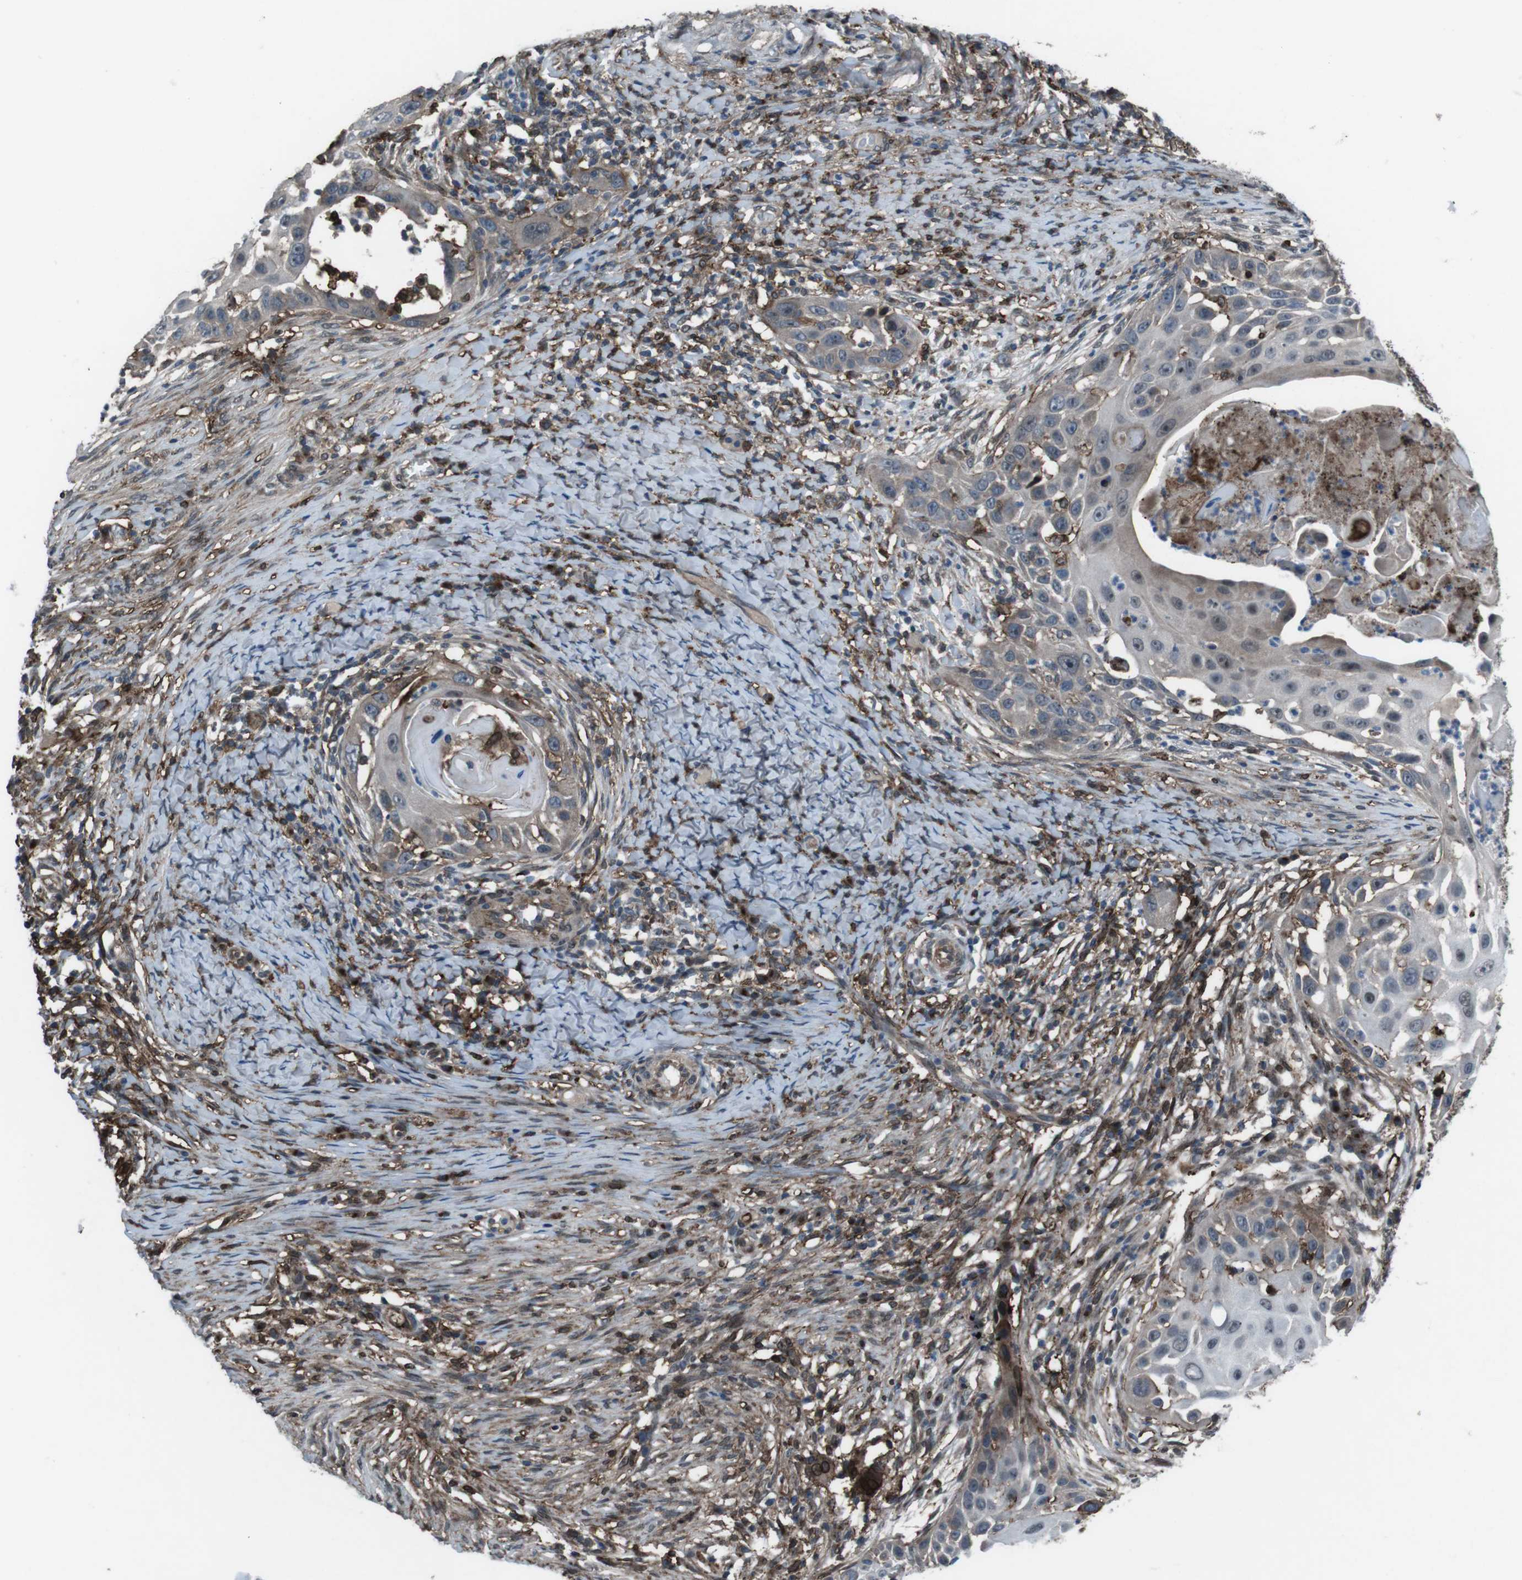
{"staining": {"intensity": "moderate", "quantity": "25%-75%", "location": "cytoplasmic/membranous"}, "tissue": "skin cancer", "cell_type": "Tumor cells", "image_type": "cancer", "snomed": [{"axis": "morphology", "description": "Squamous cell carcinoma, NOS"}, {"axis": "topography", "description": "Skin"}], "caption": "A histopathology image of human squamous cell carcinoma (skin) stained for a protein demonstrates moderate cytoplasmic/membranous brown staining in tumor cells. (DAB IHC, brown staining for protein, blue staining for nuclei).", "gene": "GDF10", "patient": {"sex": "female", "age": 44}}